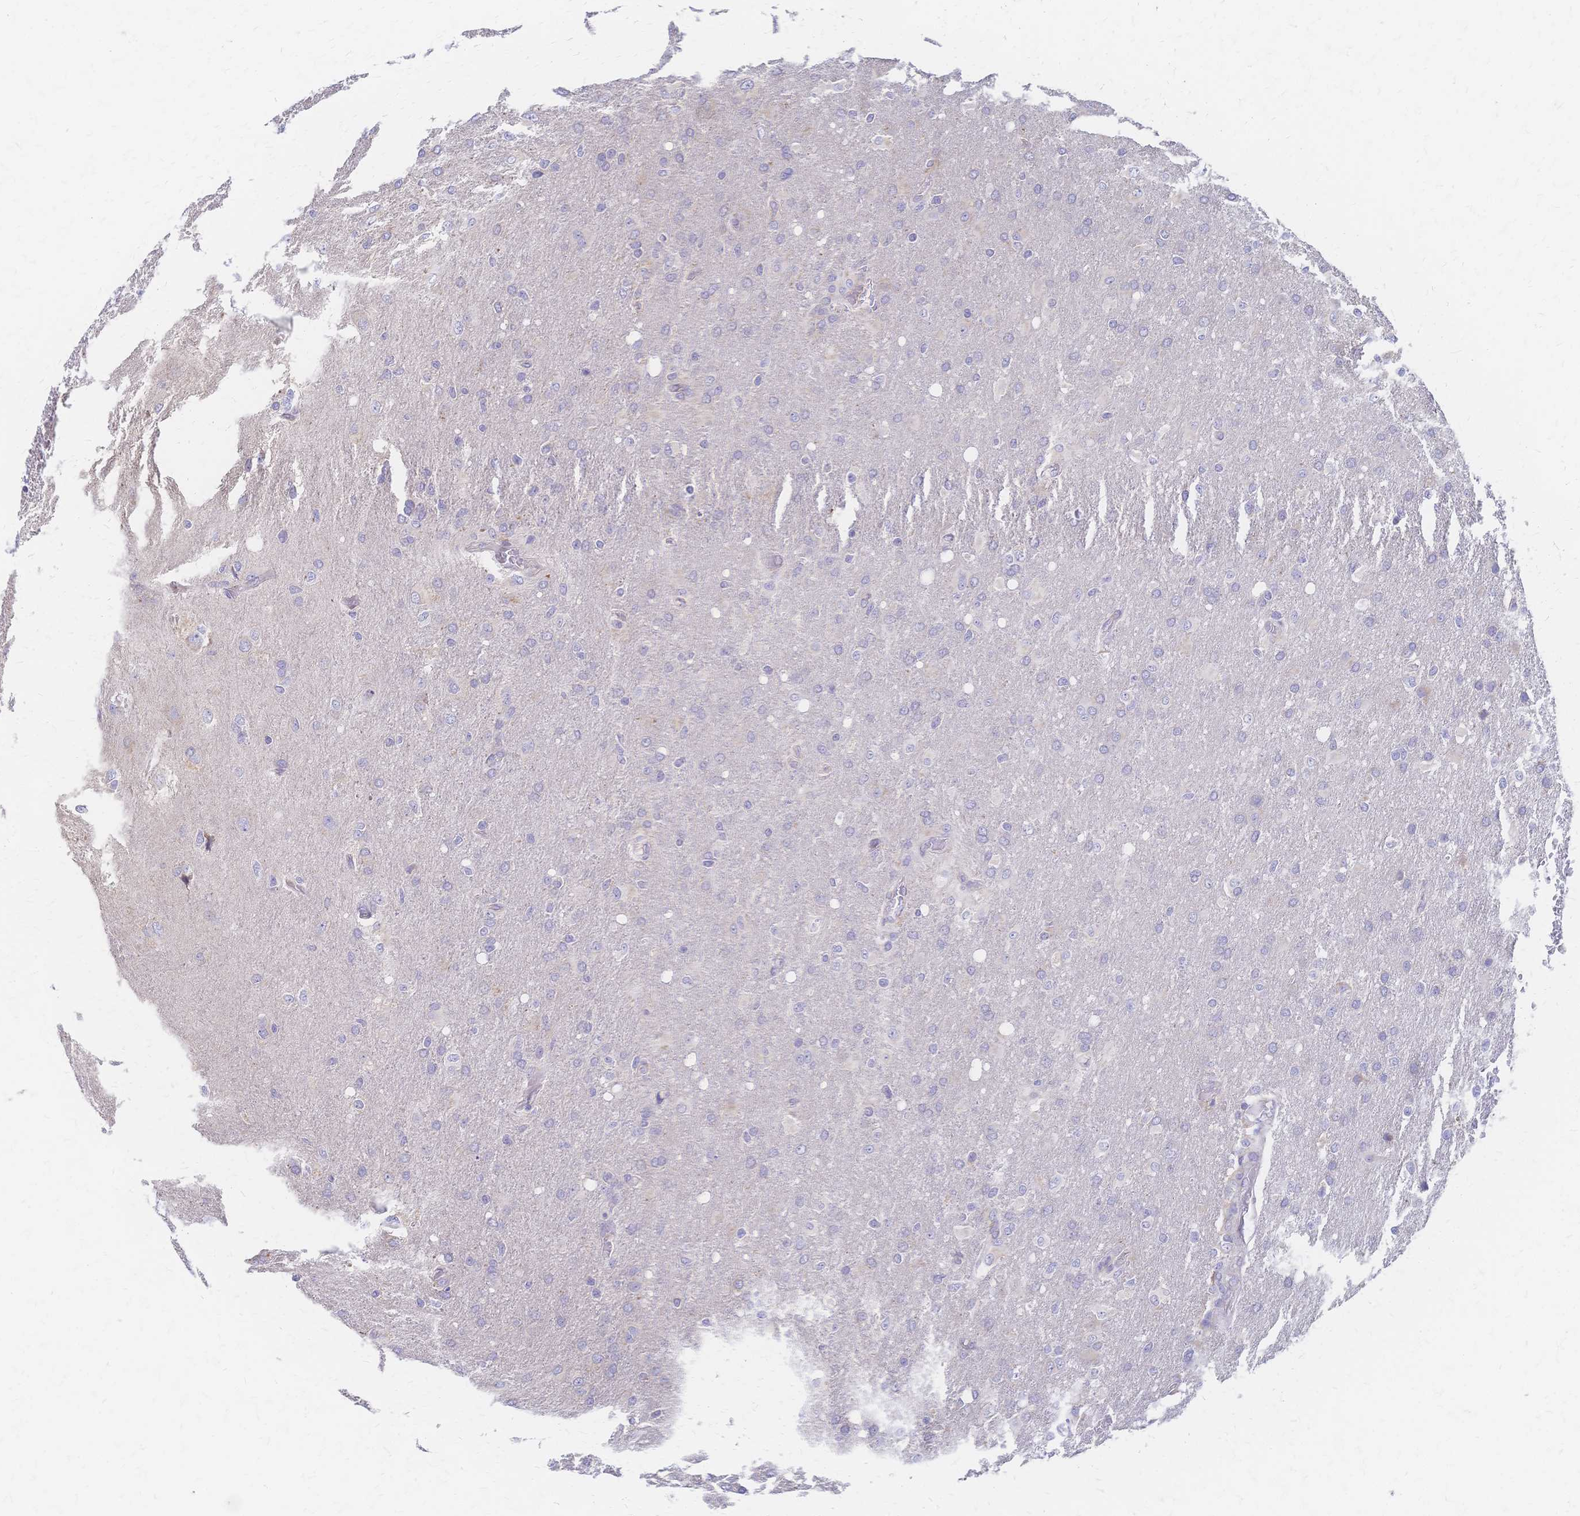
{"staining": {"intensity": "negative", "quantity": "none", "location": "none"}, "tissue": "glioma", "cell_type": "Tumor cells", "image_type": "cancer", "snomed": [{"axis": "morphology", "description": "Glioma, malignant, High grade"}, {"axis": "topography", "description": "Brain"}], "caption": "The histopathology image shows no significant expression in tumor cells of high-grade glioma (malignant).", "gene": "CYB5A", "patient": {"sex": "male", "age": 53}}